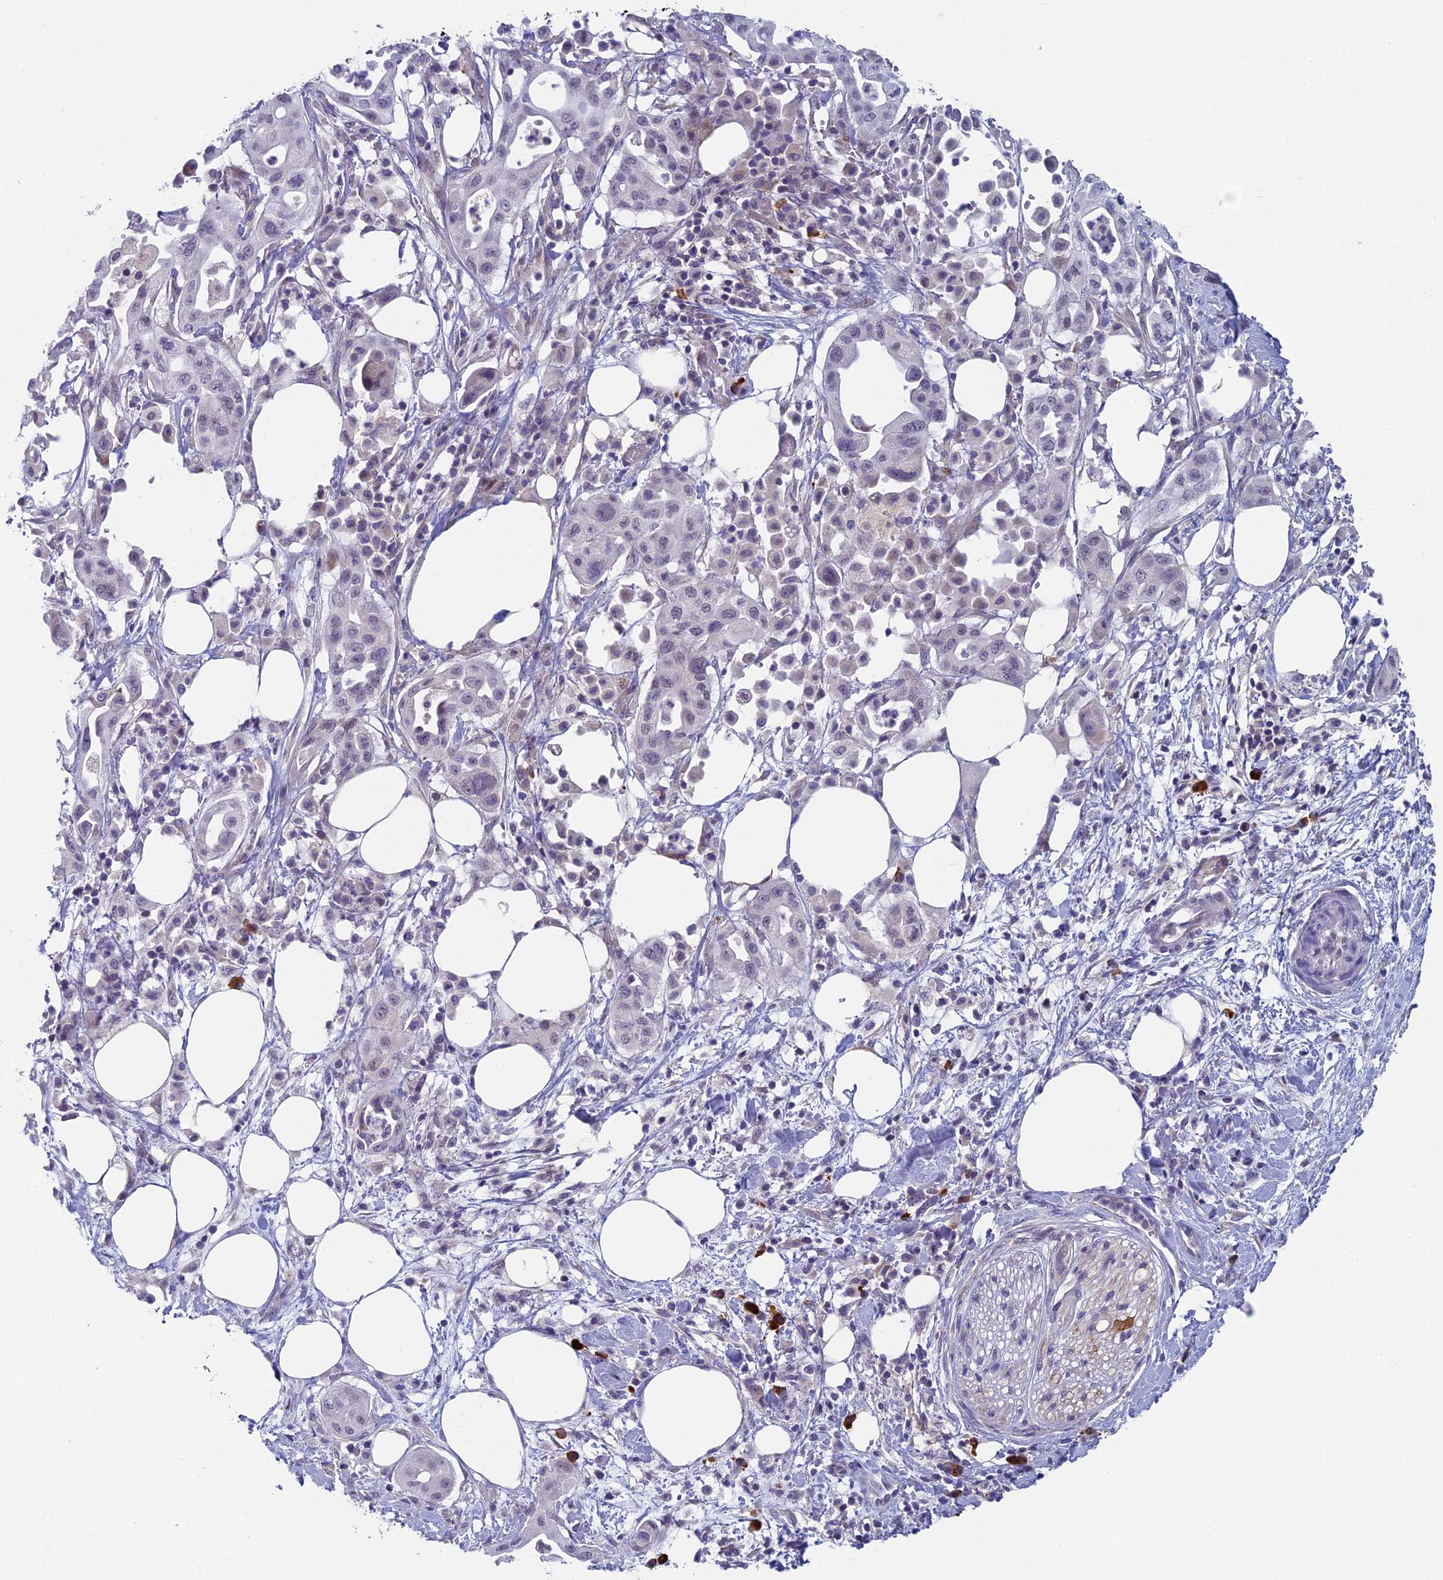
{"staining": {"intensity": "negative", "quantity": "none", "location": "none"}, "tissue": "pancreatic cancer", "cell_type": "Tumor cells", "image_type": "cancer", "snomed": [{"axis": "morphology", "description": "Adenocarcinoma, NOS"}, {"axis": "topography", "description": "Pancreas"}], "caption": "Pancreatic cancer stained for a protein using IHC reveals no staining tumor cells.", "gene": "CNEP1R1", "patient": {"sex": "male", "age": 68}}